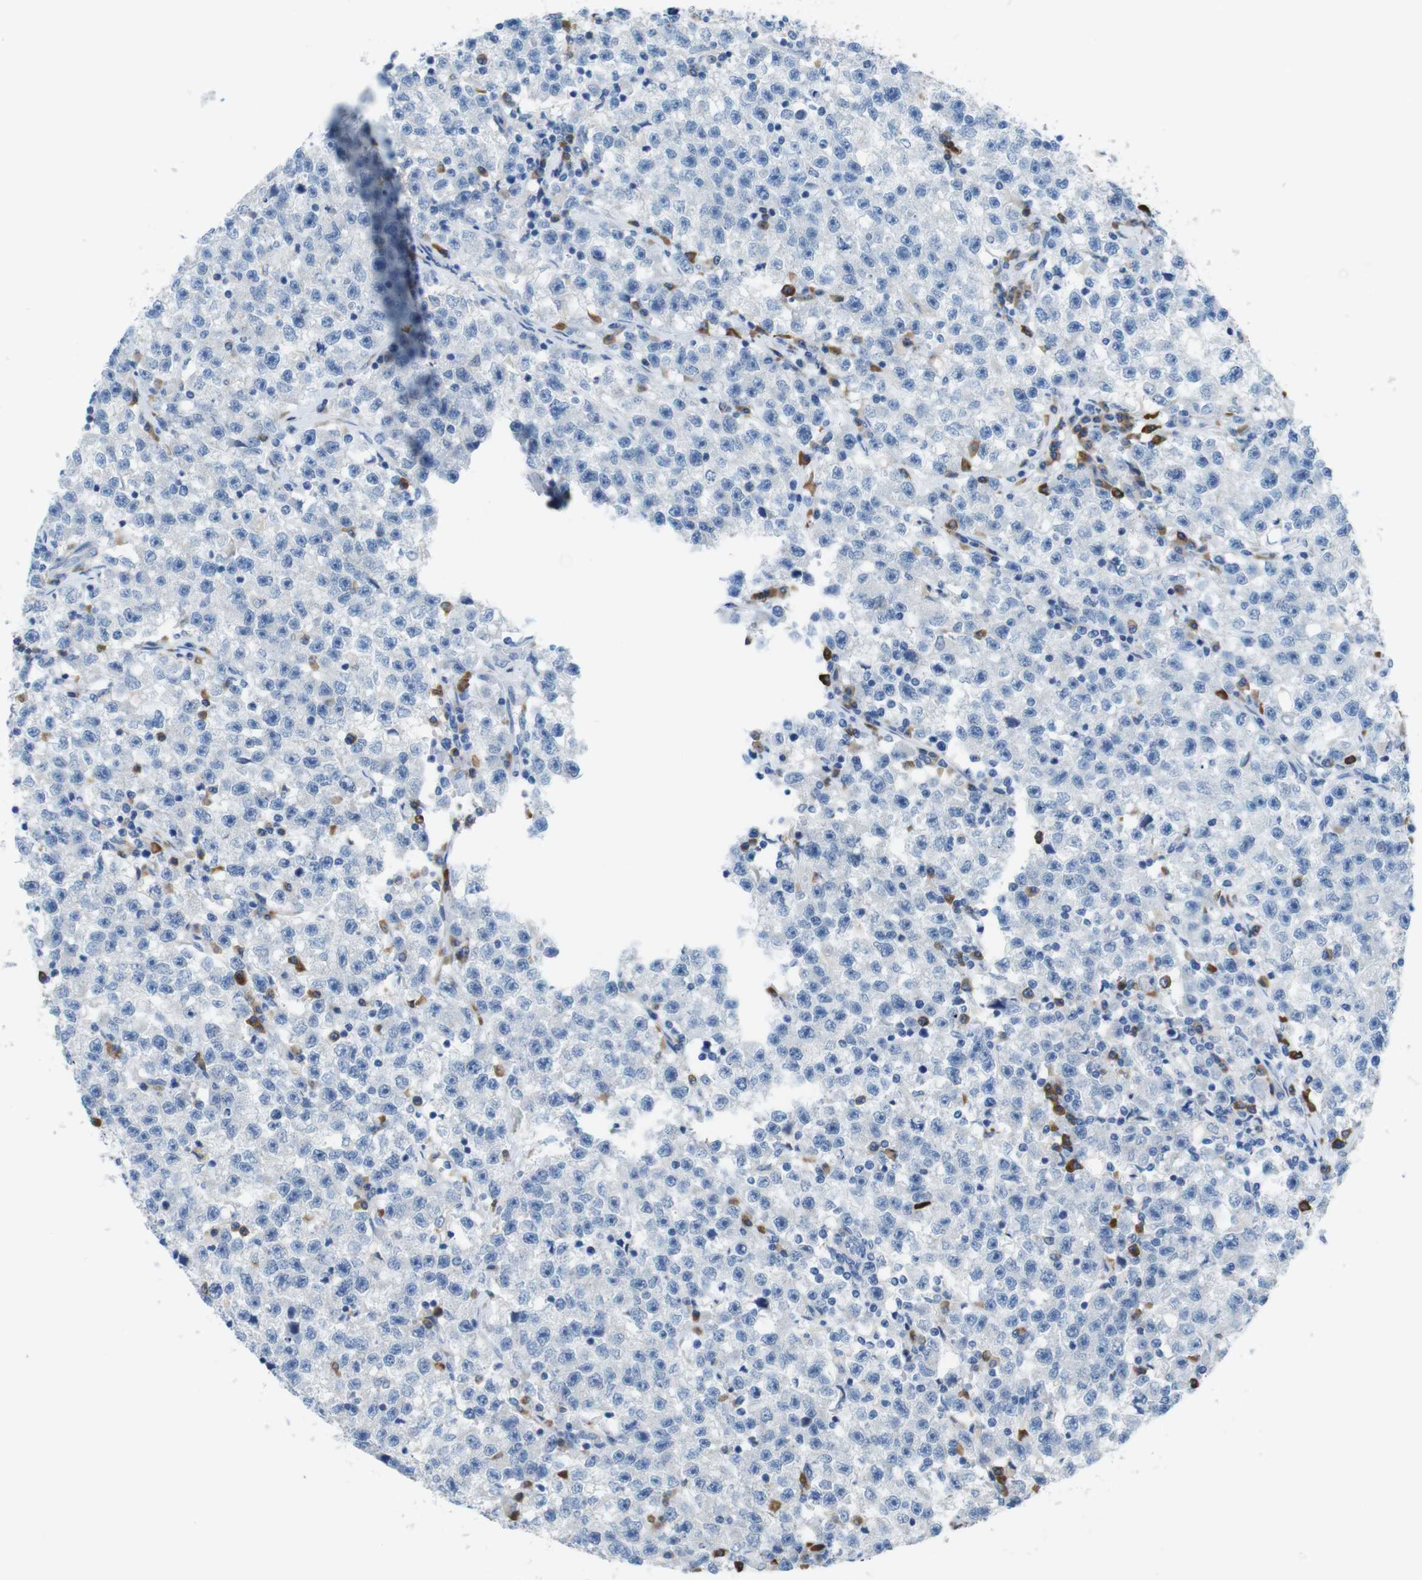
{"staining": {"intensity": "negative", "quantity": "none", "location": "none"}, "tissue": "testis cancer", "cell_type": "Tumor cells", "image_type": "cancer", "snomed": [{"axis": "morphology", "description": "Seminoma, NOS"}, {"axis": "topography", "description": "Testis"}], "caption": "Tumor cells show no significant protein expression in testis cancer (seminoma). (Brightfield microscopy of DAB IHC at high magnification).", "gene": "CLMN", "patient": {"sex": "male", "age": 22}}